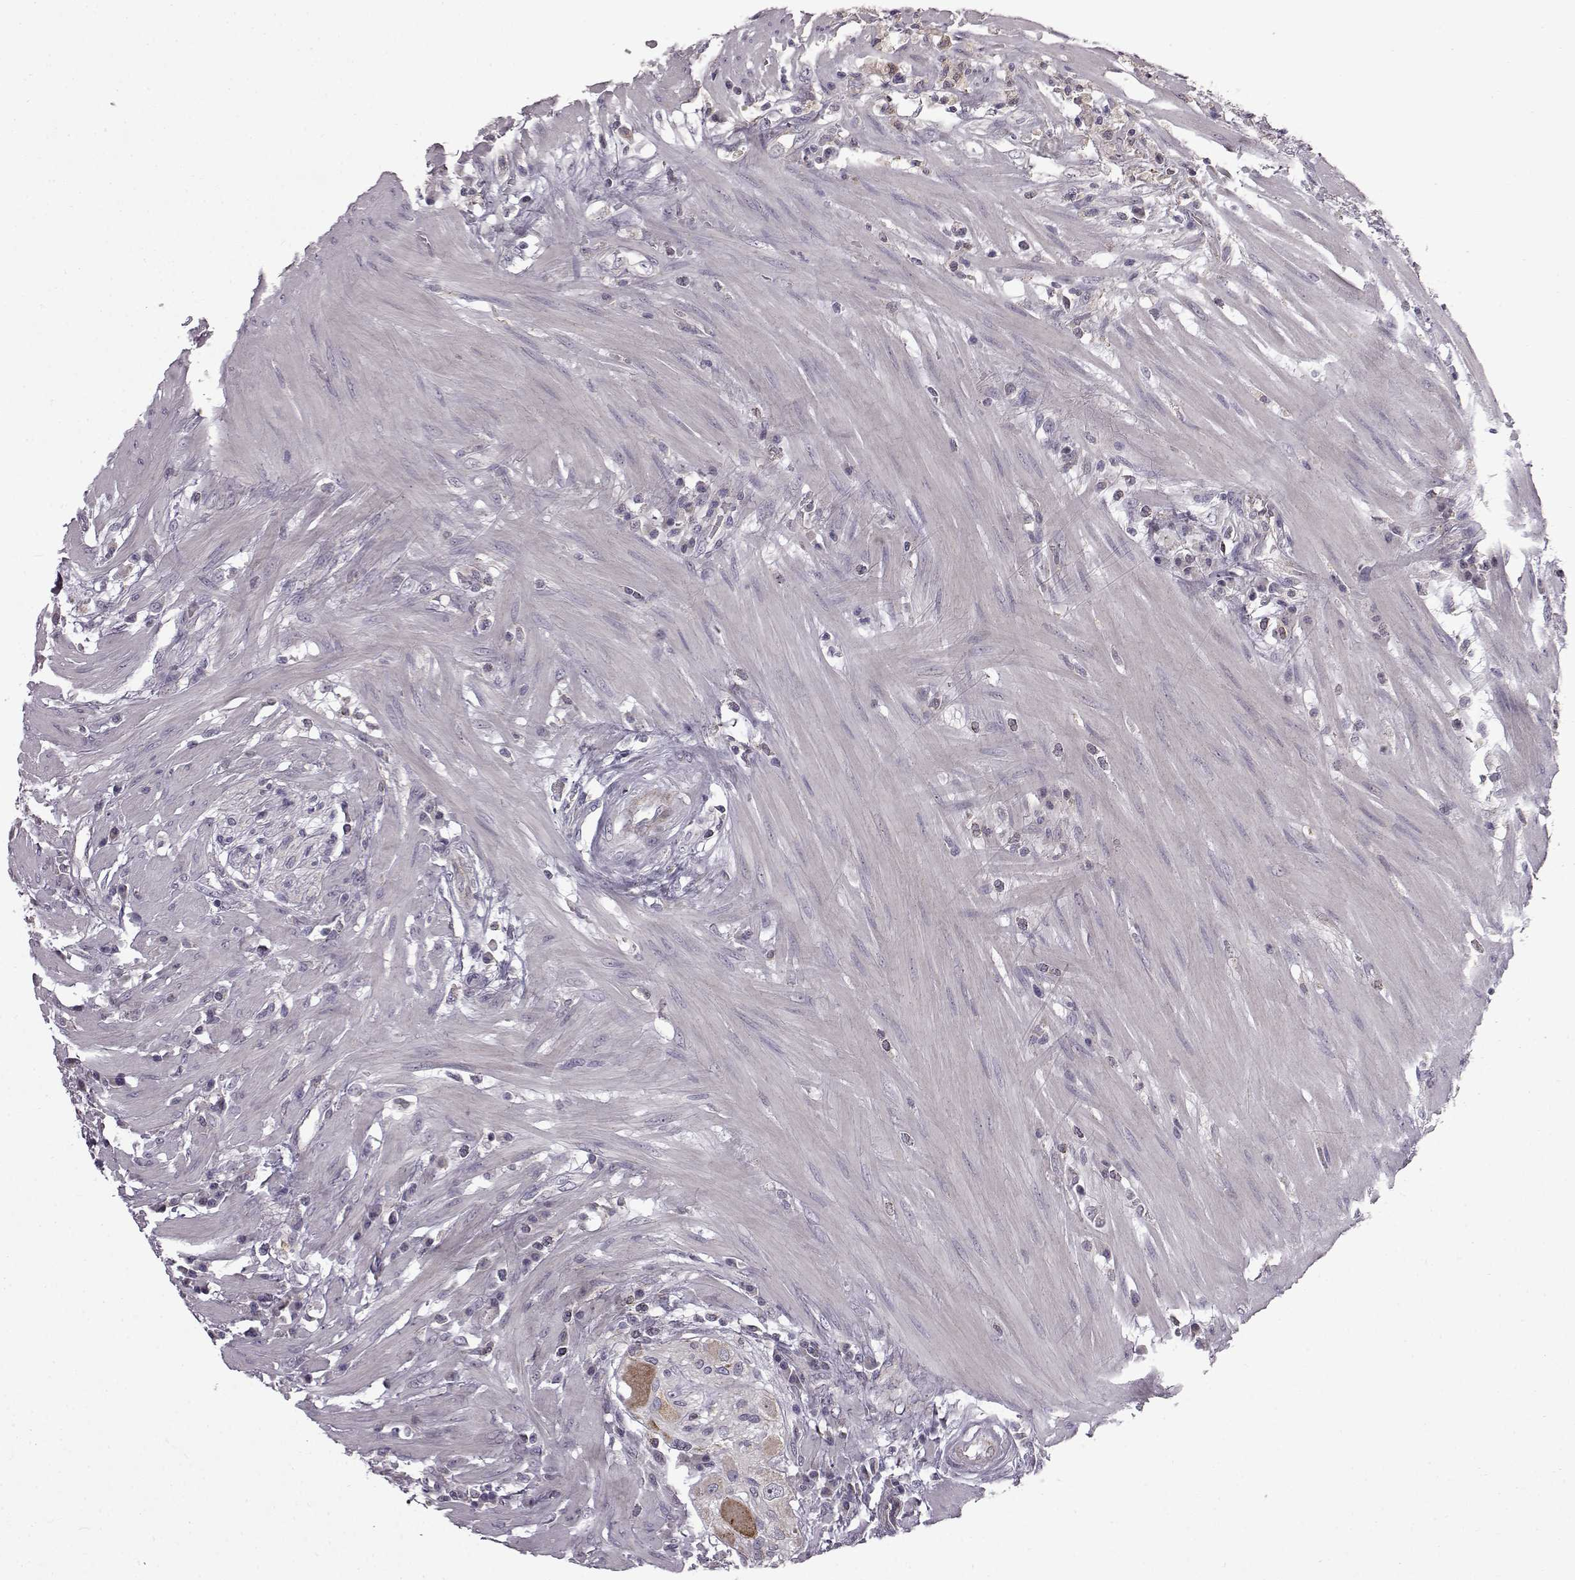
{"staining": {"intensity": "negative", "quantity": "none", "location": "none"}, "tissue": "colorectal cancer", "cell_type": "Tumor cells", "image_type": "cancer", "snomed": [{"axis": "morphology", "description": "Adenocarcinoma, NOS"}, {"axis": "topography", "description": "Colon"}], "caption": "The histopathology image shows no staining of tumor cells in adenocarcinoma (colorectal). (Brightfield microscopy of DAB (3,3'-diaminobenzidine) immunohistochemistry (IHC) at high magnification).", "gene": "B3GNT6", "patient": {"sex": "male", "age": 57}}